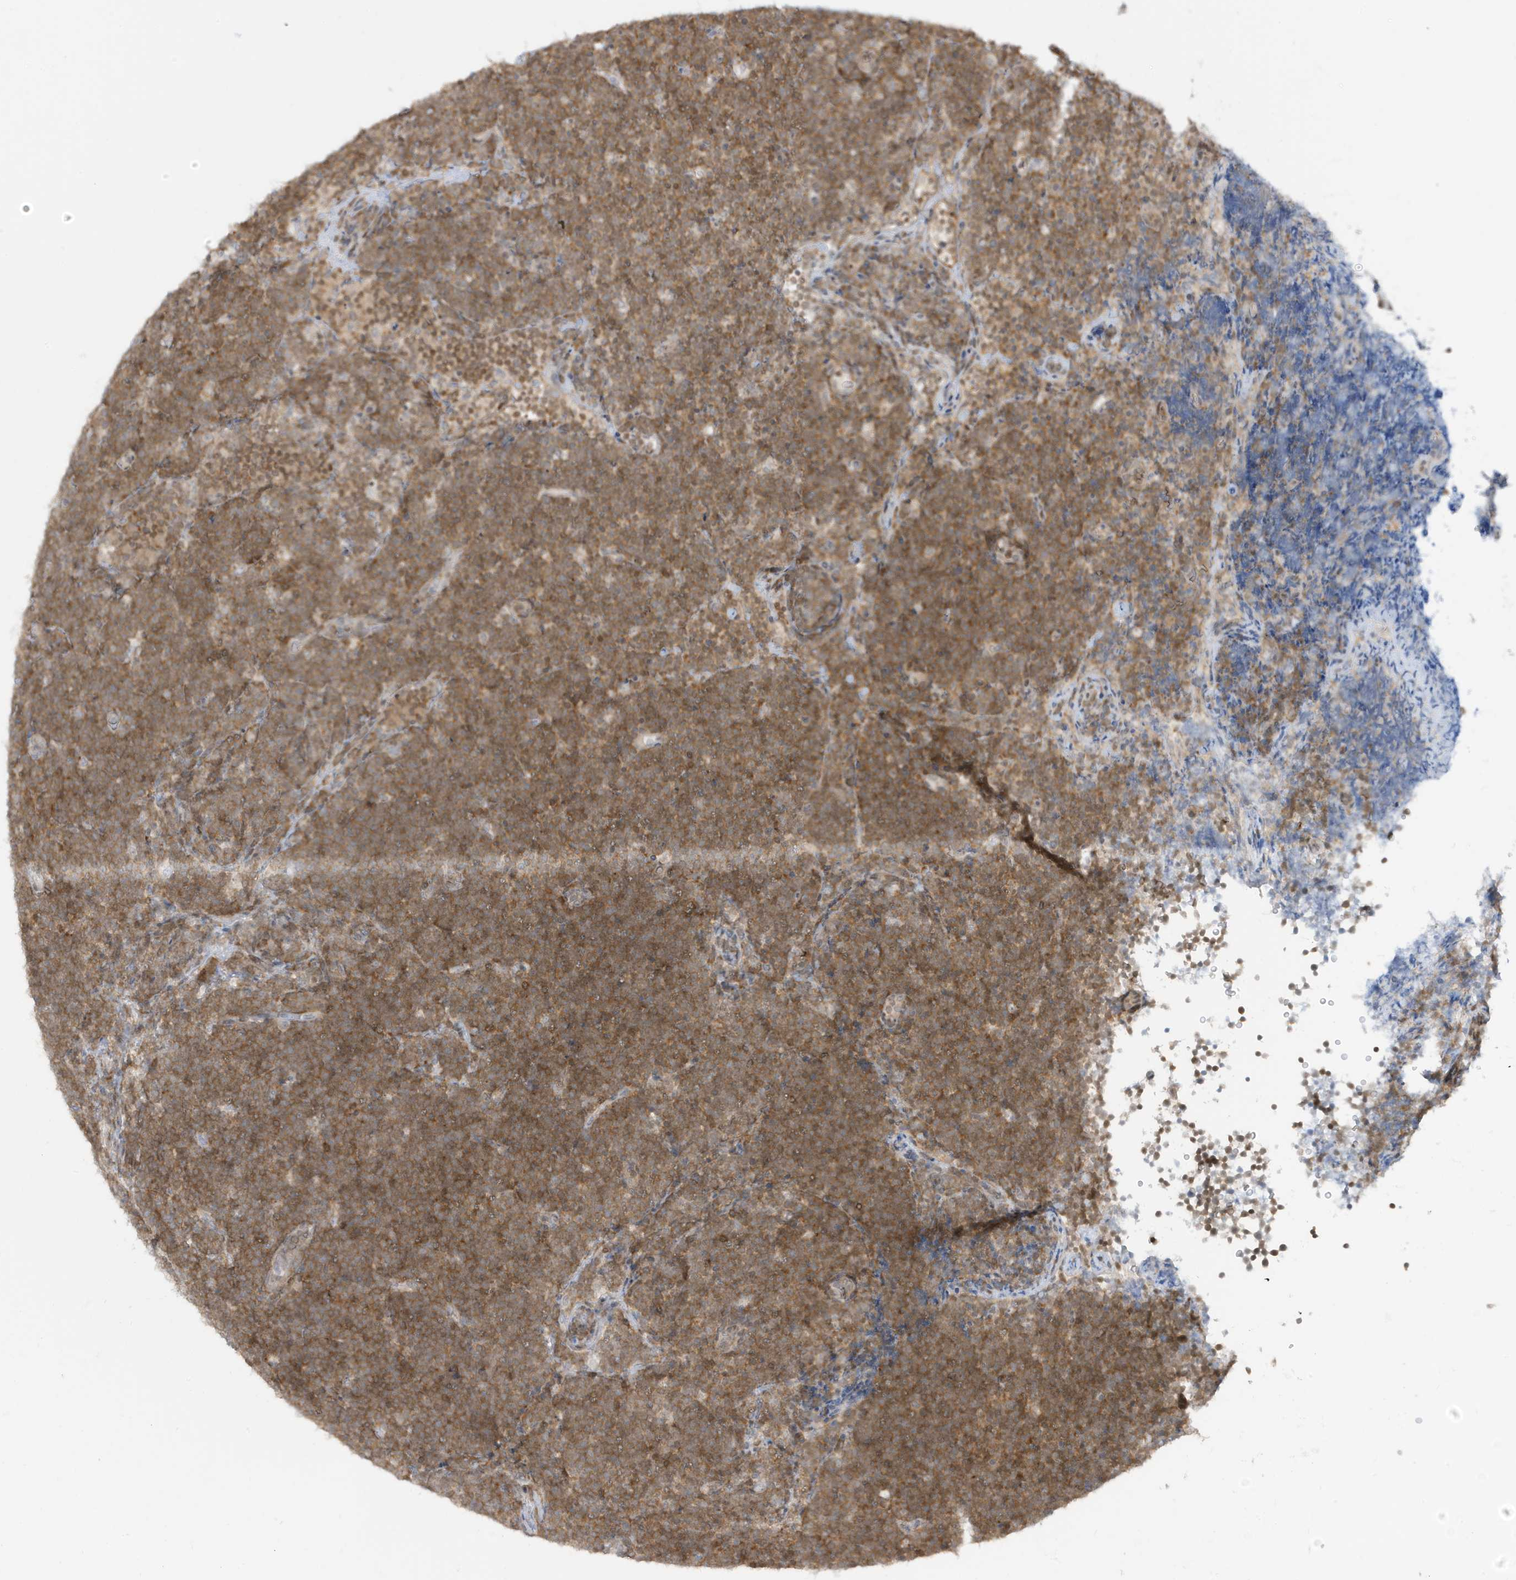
{"staining": {"intensity": "moderate", "quantity": ">75%", "location": "cytoplasmic/membranous"}, "tissue": "lymphoma", "cell_type": "Tumor cells", "image_type": "cancer", "snomed": [{"axis": "morphology", "description": "Malignant lymphoma, non-Hodgkin's type, High grade"}, {"axis": "topography", "description": "Lymph node"}], "caption": "Lymphoma stained with DAB (3,3'-diaminobenzidine) IHC demonstrates medium levels of moderate cytoplasmic/membranous positivity in about >75% of tumor cells. The staining was performed using DAB (3,3'-diaminobenzidine) to visualize the protein expression in brown, while the nuclei were stained in blue with hematoxylin (Magnification: 20x).", "gene": "OGA", "patient": {"sex": "male", "age": 13}}